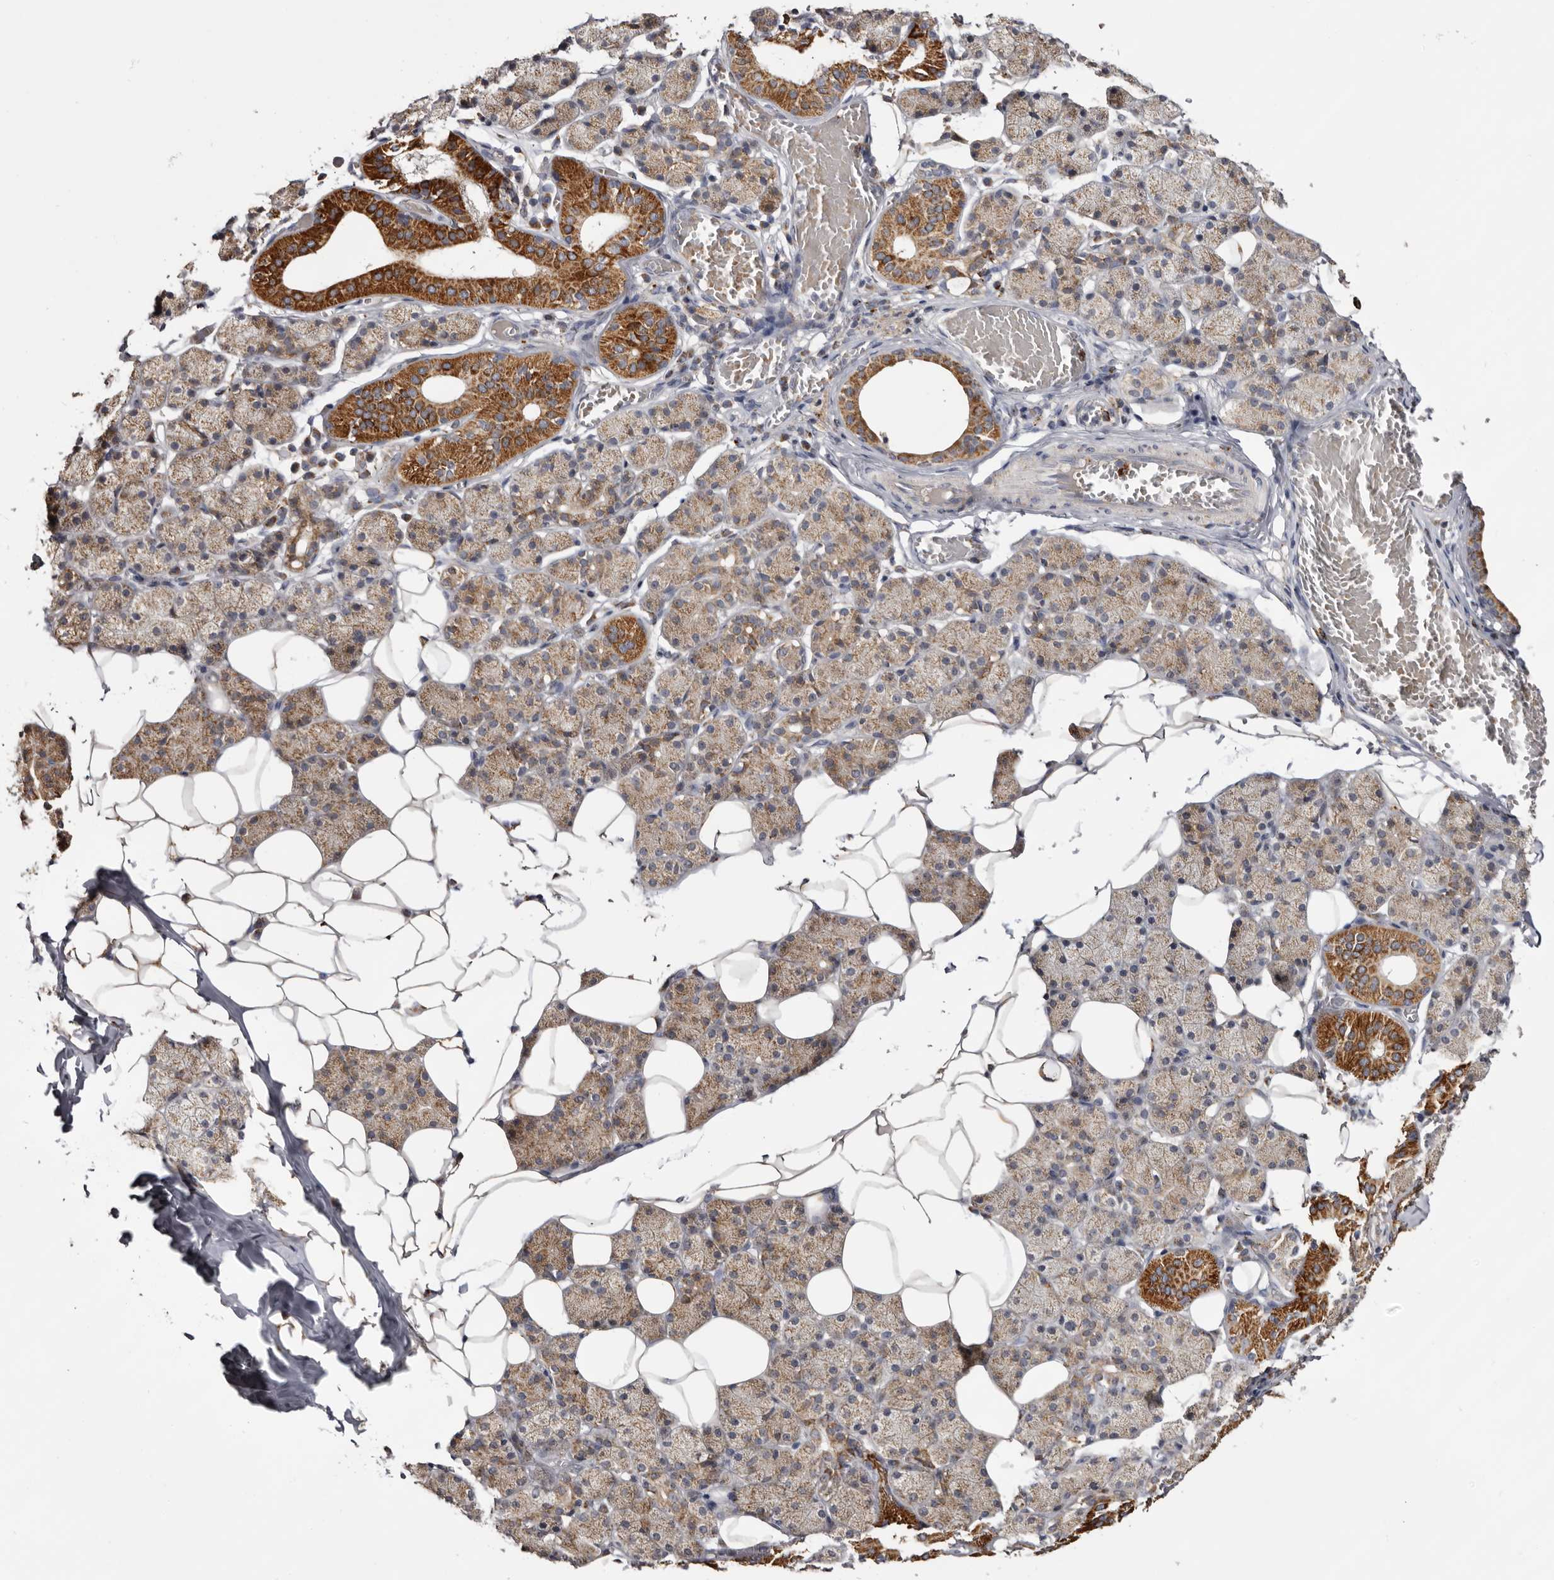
{"staining": {"intensity": "strong", "quantity": "25%-75%", "location": "cytoplasmic/membranous"}, "tissue": "salivary gland", "cell_type": "Glandular cells", "image_type": "normal", "snomed": [{"axis": "morphology", "description": "Normal tissue, NOS"}, {"axis": "topography", "description": "Salivary gland"}], "caption": "This image exhibits IHC staining of unremarkable human salivary gland, with high strong cytoplasmic/membranous expression in approximately 25%-75% of glandular cells.", "gene": "MECR", "patient": {"sex": "female", "age": 33}}